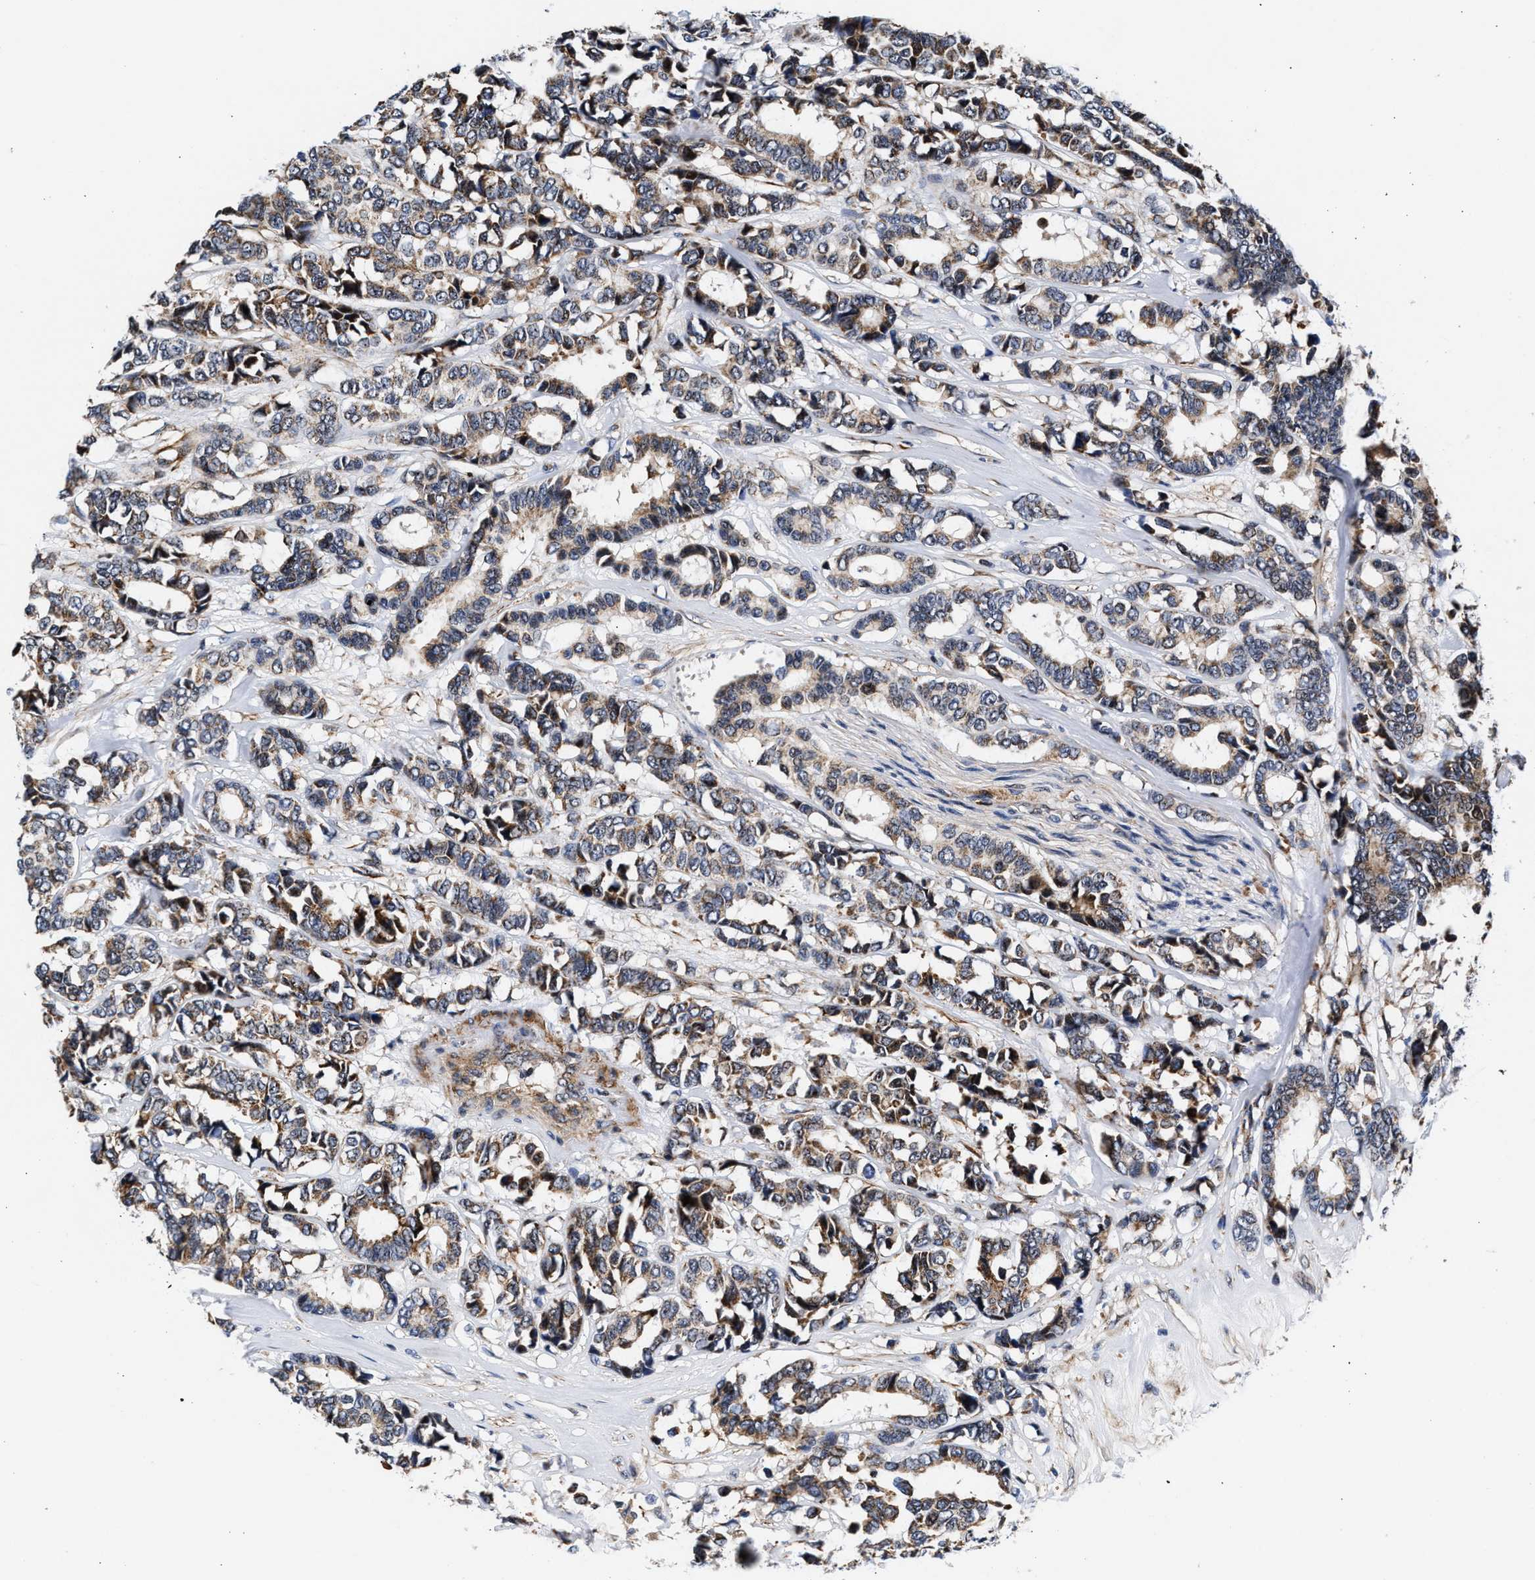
{"staining": {"intensity": "weak", "quantity": ">75%", "location": "cytoplasmic/membranous"}, "tissue": "breast cancer", "cell_type": "Tumor cells", "image_type": "cancer", "snomed": [{"axis": "morphology", "description": "Duct carcinoma"}, {"axis": "topography", "description": "Breast"}], "caption": "Weak cytoplasmic/membranous expression for a protein is identified in about >75% of tumor cells of invasive ductal carcinoma (breast) using immunohistochemistry (IHC).", "gene": "SGK1", "patient": {"sex": "female", "age": 87}}